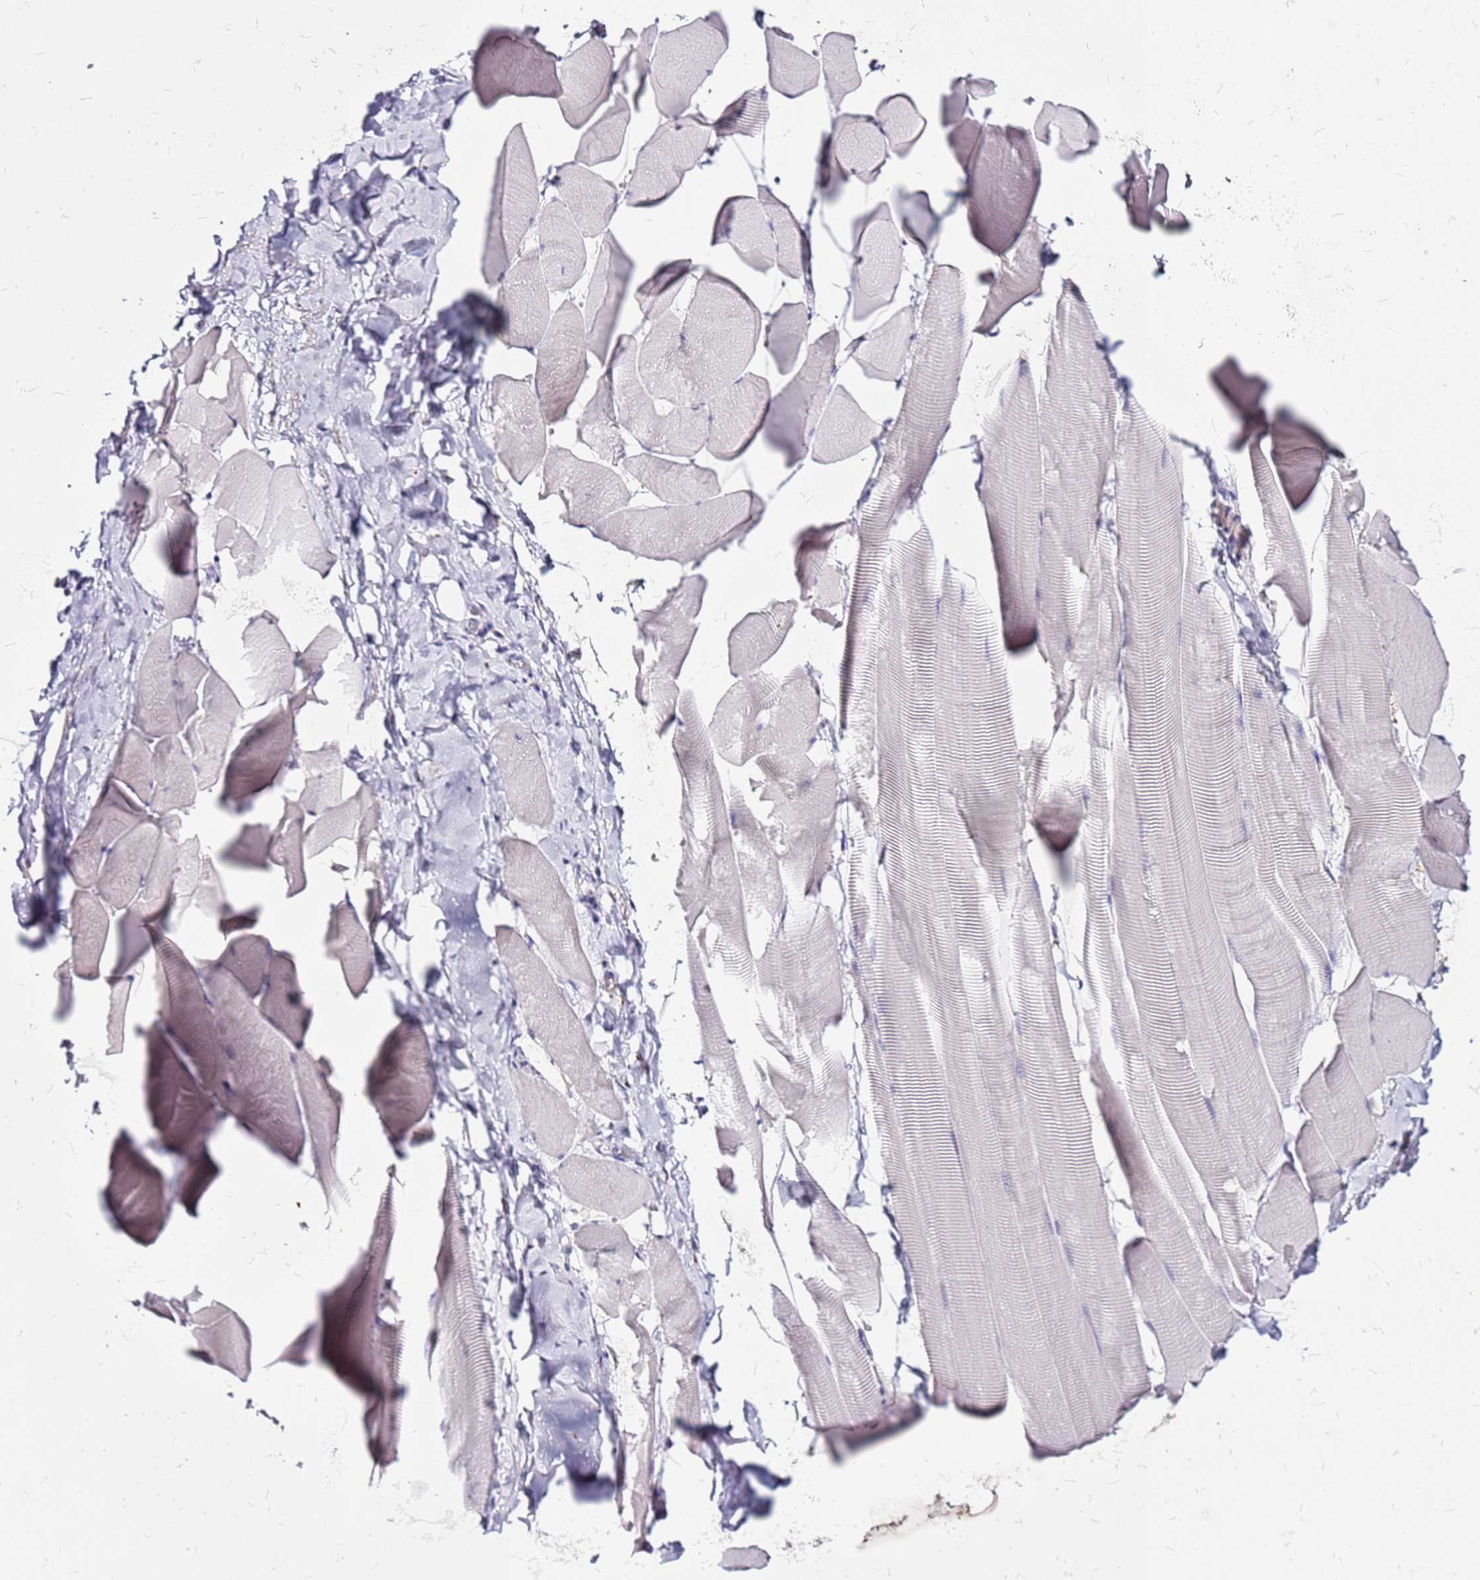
{"staining": {"intensity": "negative", "quantity": "none", "location": "none"}, "tissue": "skeletal muscle", "cell_type": "Myocytes", "image_type": "normal", "snomed": [{"axis": "morphology", "description": "Normal tissue, NOS"}, {"axis": "topography", "description": "Skeletal muscle"}], "caption": "The photomicrograph reveals no staining of myocytes in normal skeletal muscle.", "gene": "CASD1", "patient": {"sex": "male", "age": 25}}